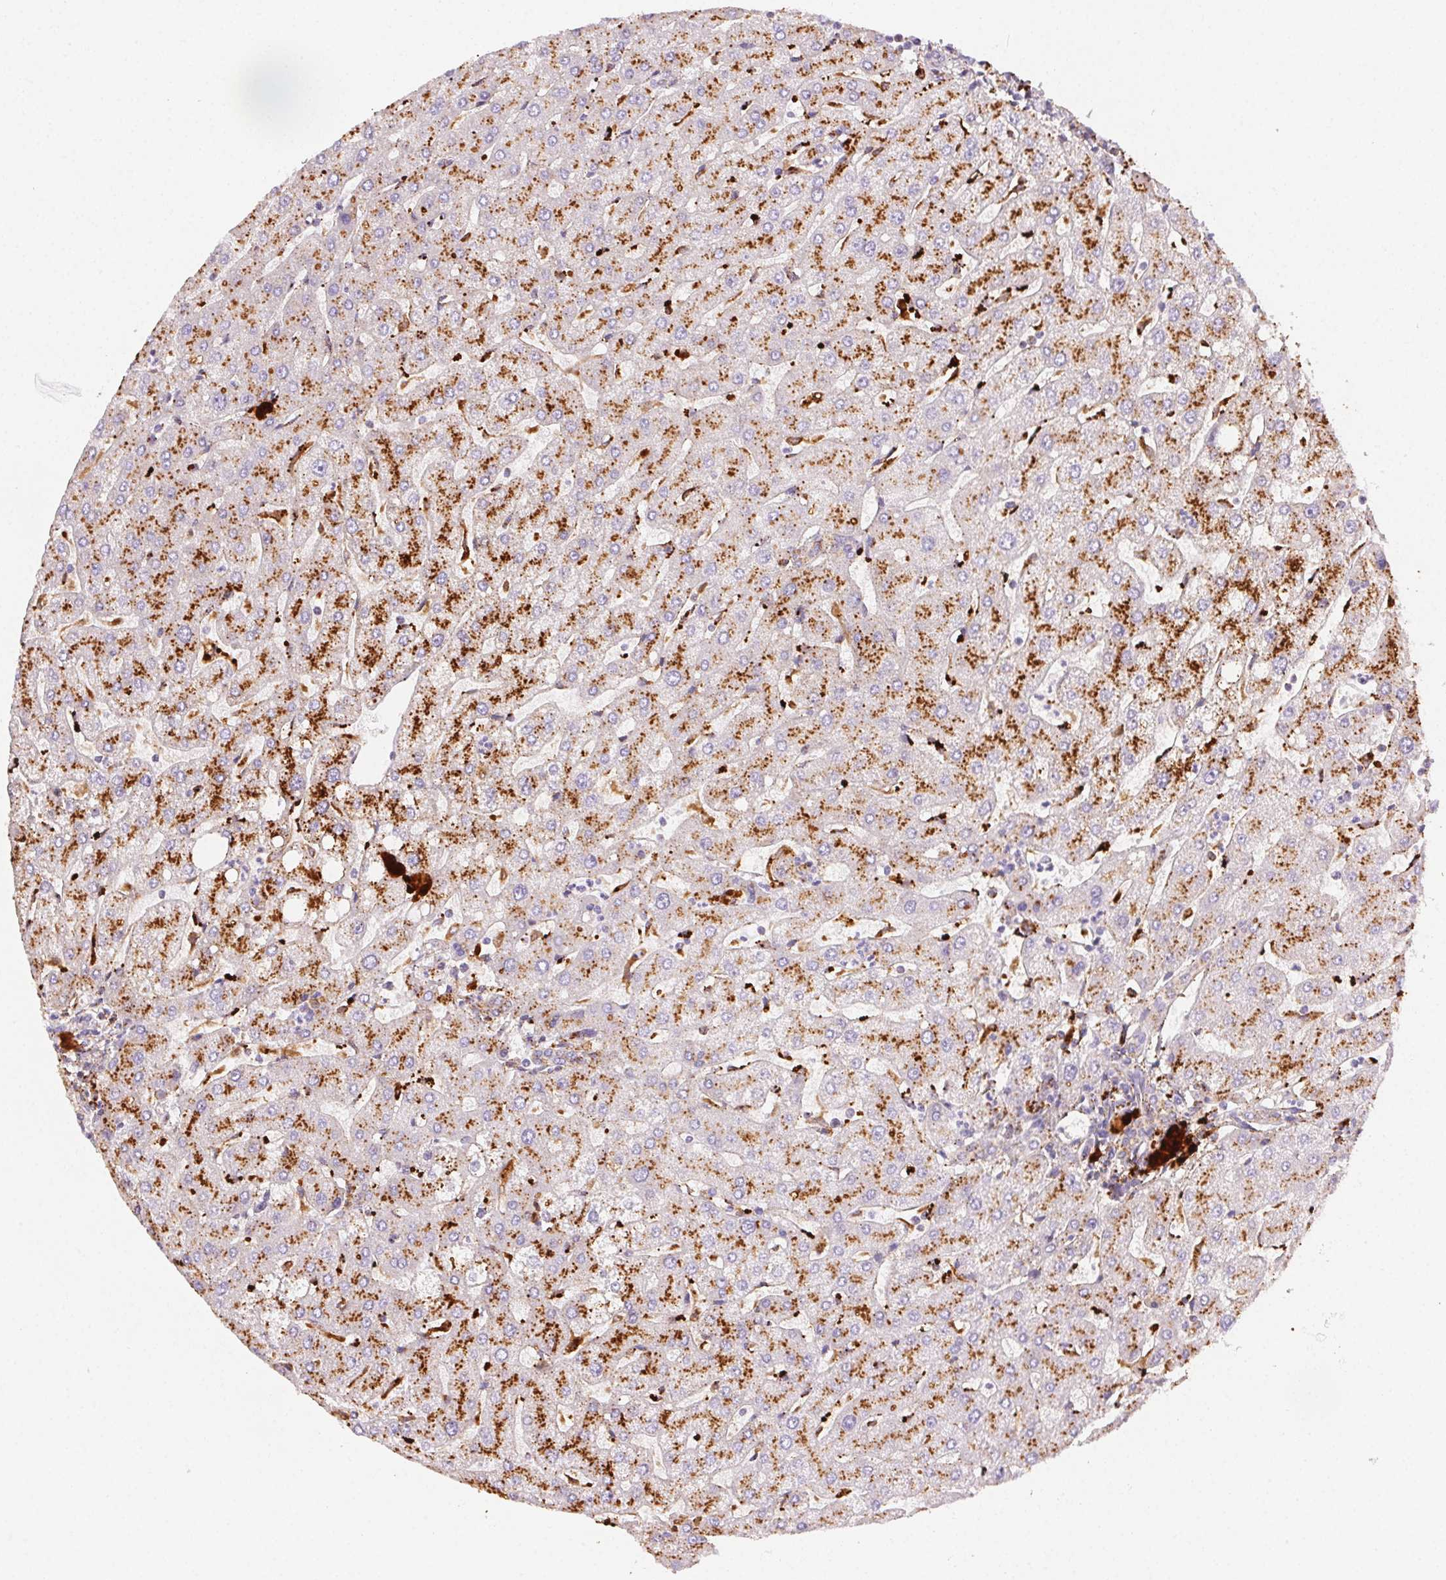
{"staining": {"intensity": "weak", "quantity": "25%-75%", "location": "cytoplasmic/membranous"}, "tissue": "liver", "cell_type": "Cholangiocytes", "image_type": "normal", "snomed": [{"axis": "morphology", "description": "Normal tissue, NOS"}, {"axis": "topography", "description": "Liver"}], "caption": "Immunohistochemical staining of normal liver shows weak cytoplasmic/membranous protein positivity in about 25%-75% of cholangiocytes. (IHC, brightfield microscopy, high magnification).", "gene": "SCPEP1", "patient": {"sex": "male", "age": 67}}